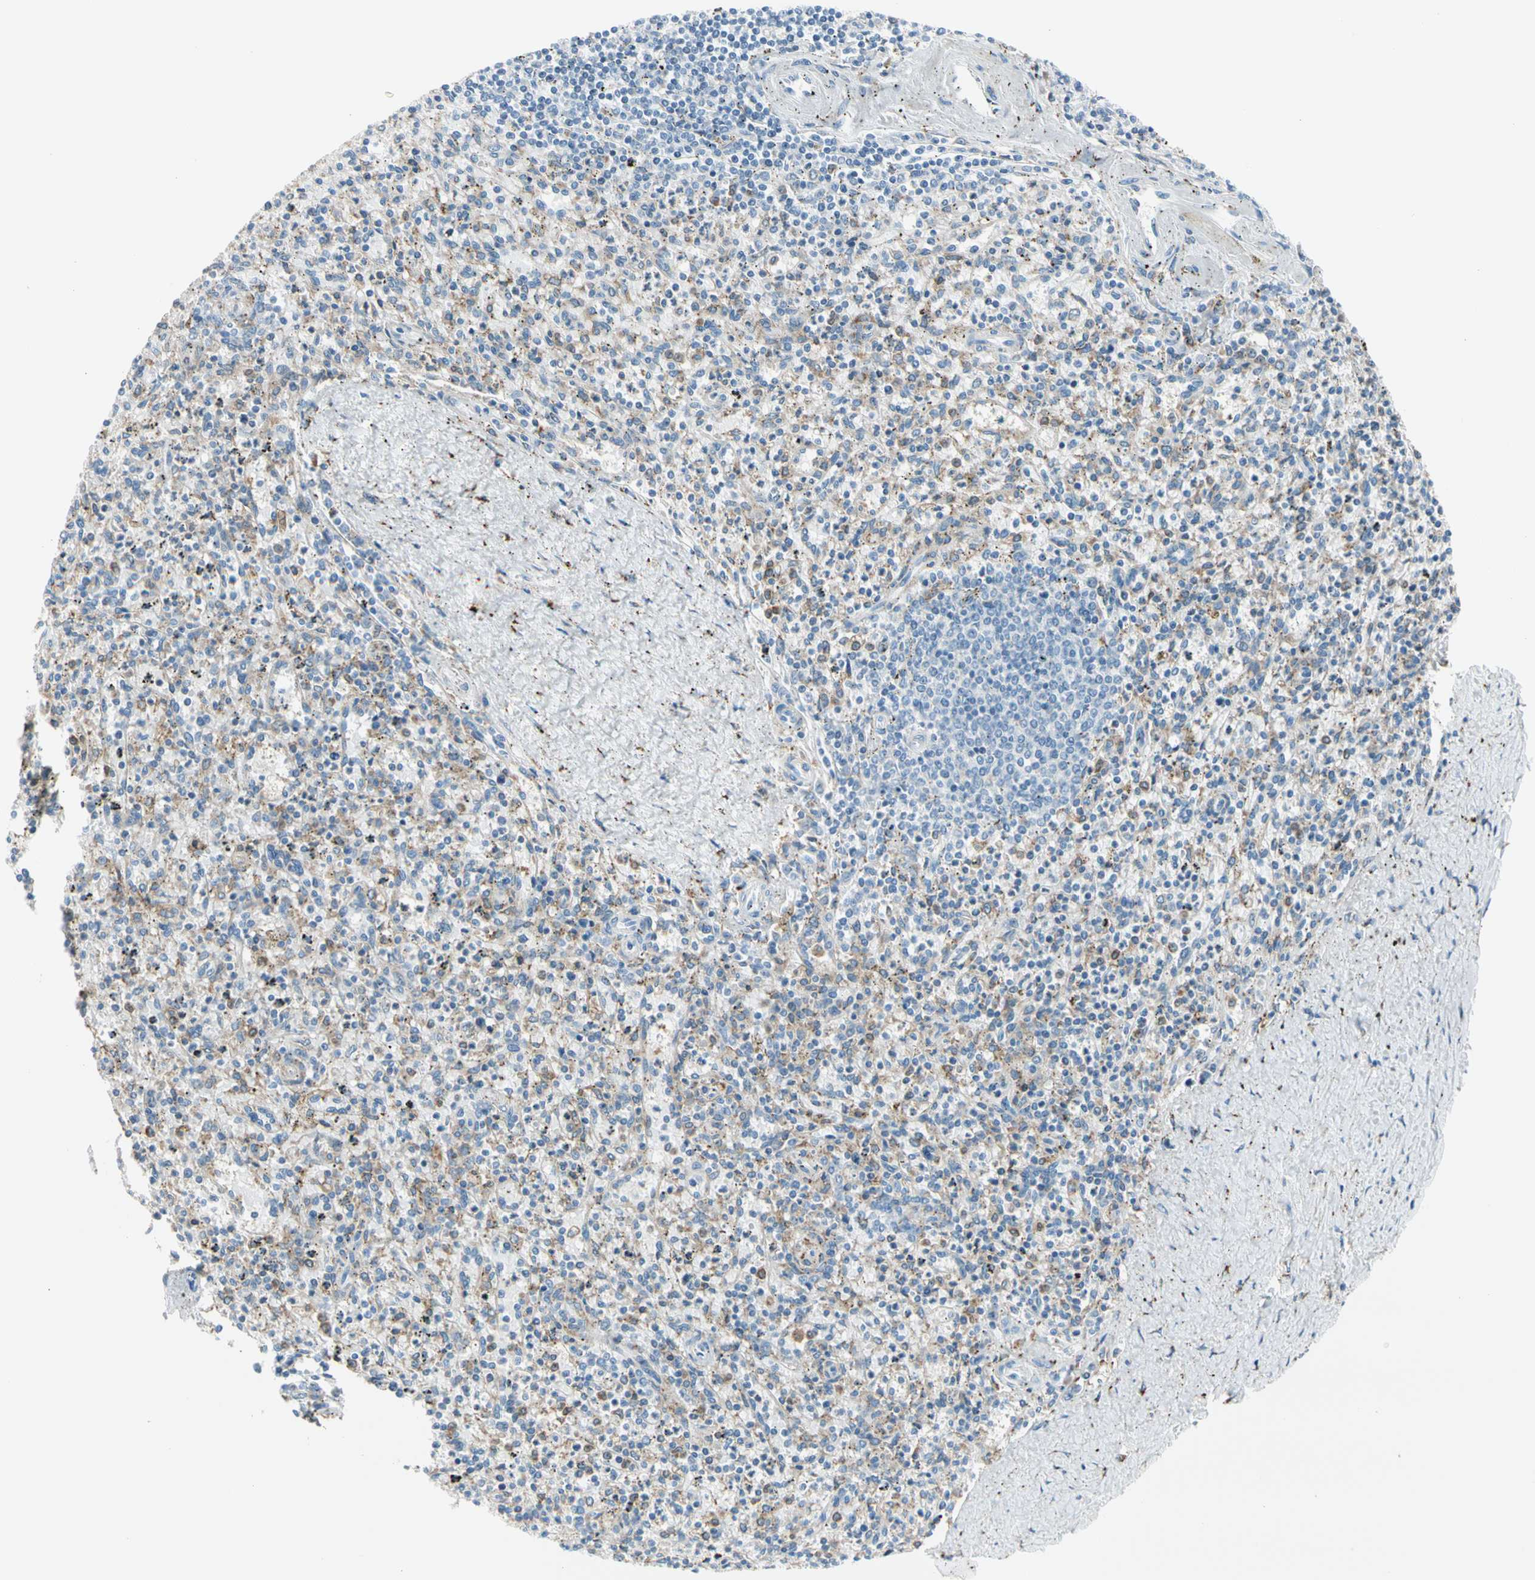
{"staining": {"intensity": "moderate", "quantity": "25%-75%", "location": "cytoplasmic/membranous"}, "tissue": "spleen", "cell_type": "Cells in red pulp", "image_type": "normal", "snomed": [{"axis": "morphology", "description": "Normal tissue, NOS"}, {"axis": "topography", "description": "Spleen"}], "caption": "Immunohistochemical staining of normal spleen shows 25%-75% levels of moderate cytoplasmic/membranous protein staining in about 25%-75% of cells in red pulp.", "gene": "LRPAP1", "patient": {"sex": "male", "age": 72}}